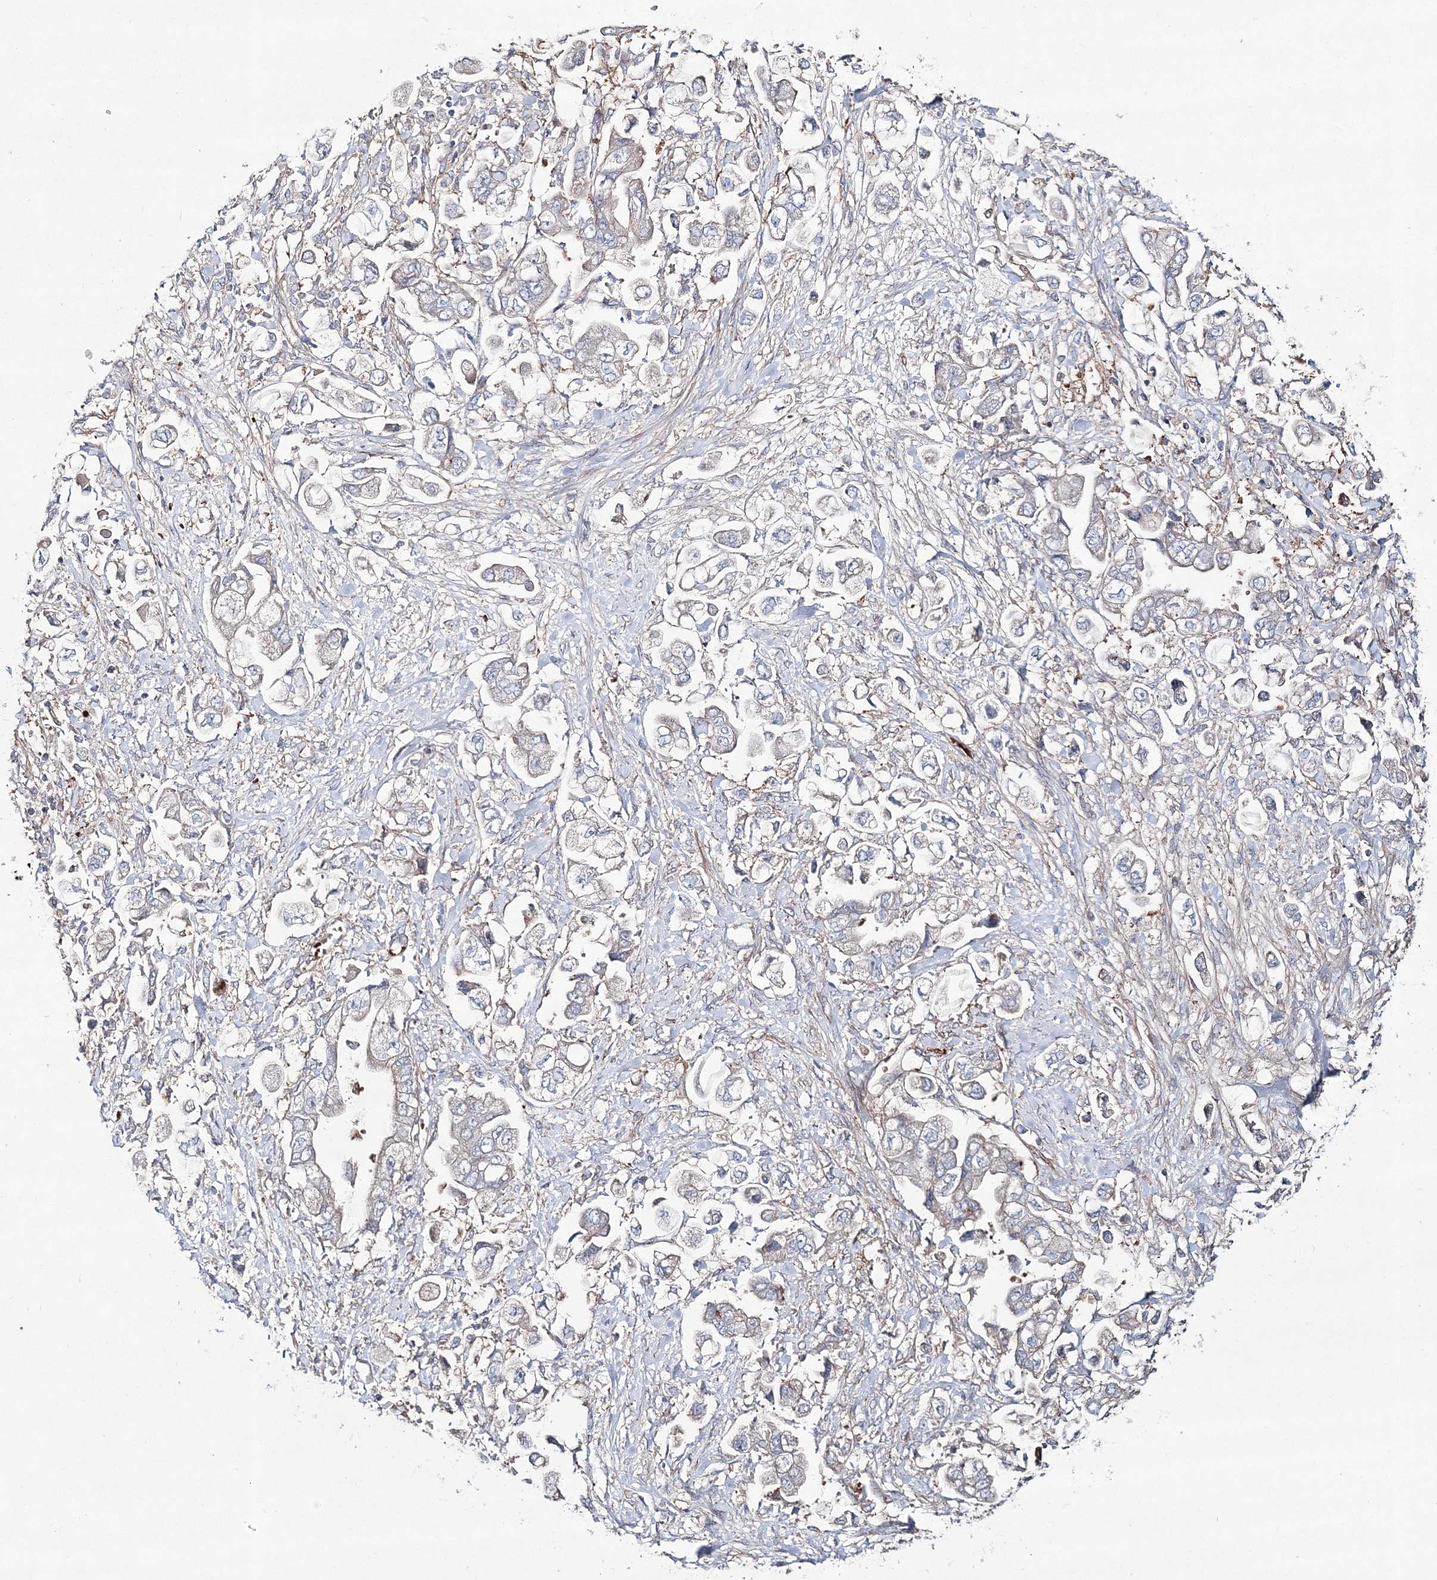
{"staining": {"intensity": "negative", "quantity": "none", "location": "none"}, "tissue": "stomach cancer", "cell_type": "Tumor cells", "image_type": "cancer", "snomed": [{"axis": "morphology", "description": "Adenocarcinoma, NOS"}, {"axis": "topography", "description": "Stomach"}], "caption": "Tumor cells show no significant expression in stomach adenocarcinoma.", "gene": "ZSWIM6", "patient": {"sex": "male", "age": 62}}